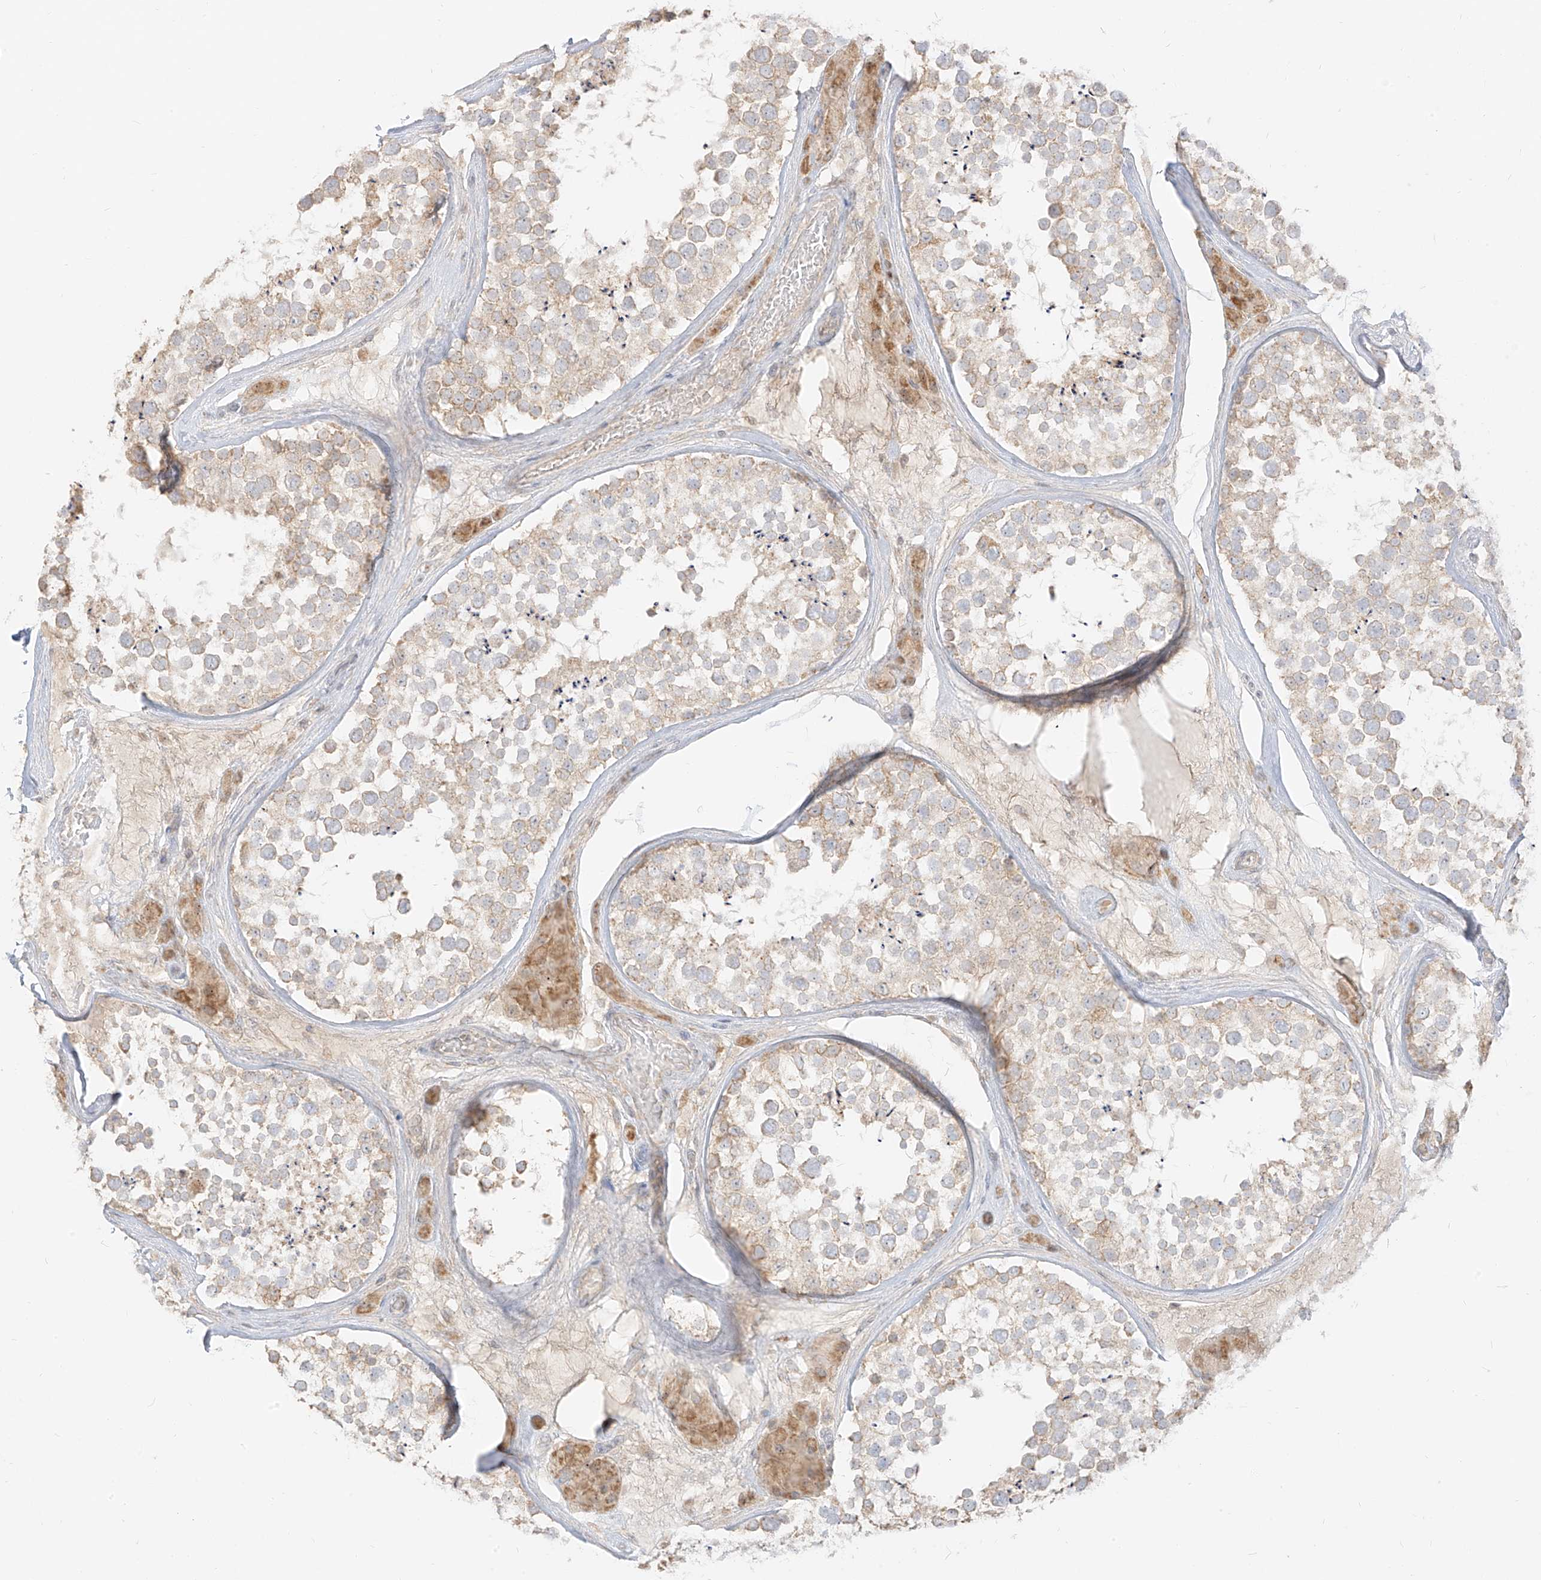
{"staining": {"intensity": "moderate", "quantity": "25%-75%", "location": "cytoplasmic/membranous"}, "tissue": "testis", "cell_type": "Cells in seminiferous ducts", "image_type": "normal", "snomed": [{"axis": "morphology", "description": "Normal tissue, NOS"}, {"axis": "topography", "description": "Testis"}], "caption": "IHC (DAB) staining of benign human testis exhibits moderate cytoplasmic/membranous protein expression in about 25%-75% of cells in seminiferous ducts.", "gene": "ZIM3", "patient": {"sex": "male", "age": 46}}